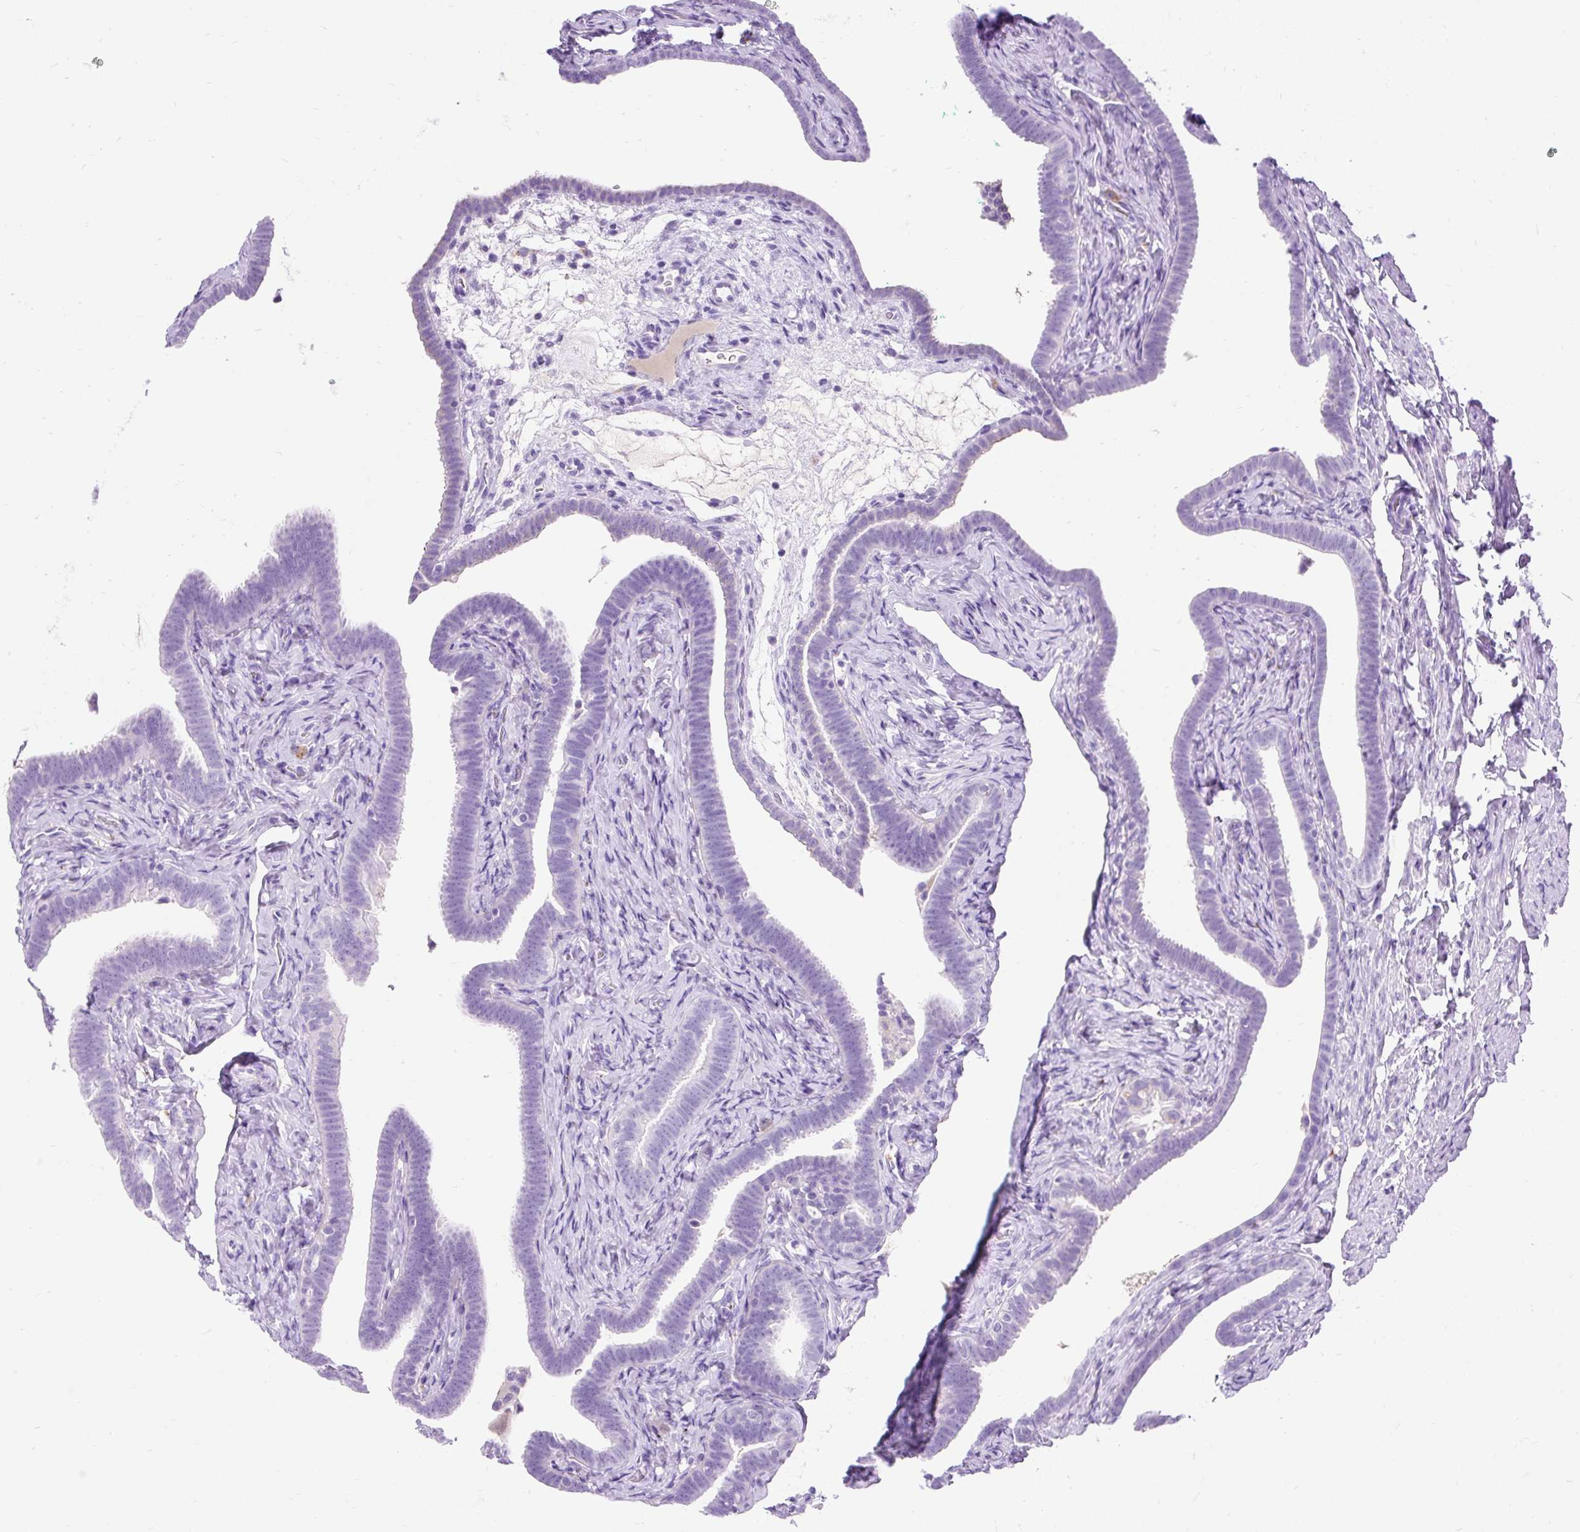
{"staining": {"intensity": "negative", "quantity": "none", "location": "none"}, "tissue": "fallopian tube", "cell_type": "Glandular cells", "image_type": "normal", "snomed": [{"axis": "morphology", "description": "Normal tissue, NOS"}, {"axis": "topography", "description": "Fallopian tube"}], "caption": "Fallopian tube stained for a protein using immunohistochemistry (IHC) displays no positivity glandular cells.", "gene": "HEXB", "patient": {"sex": "female", "age": 69}}